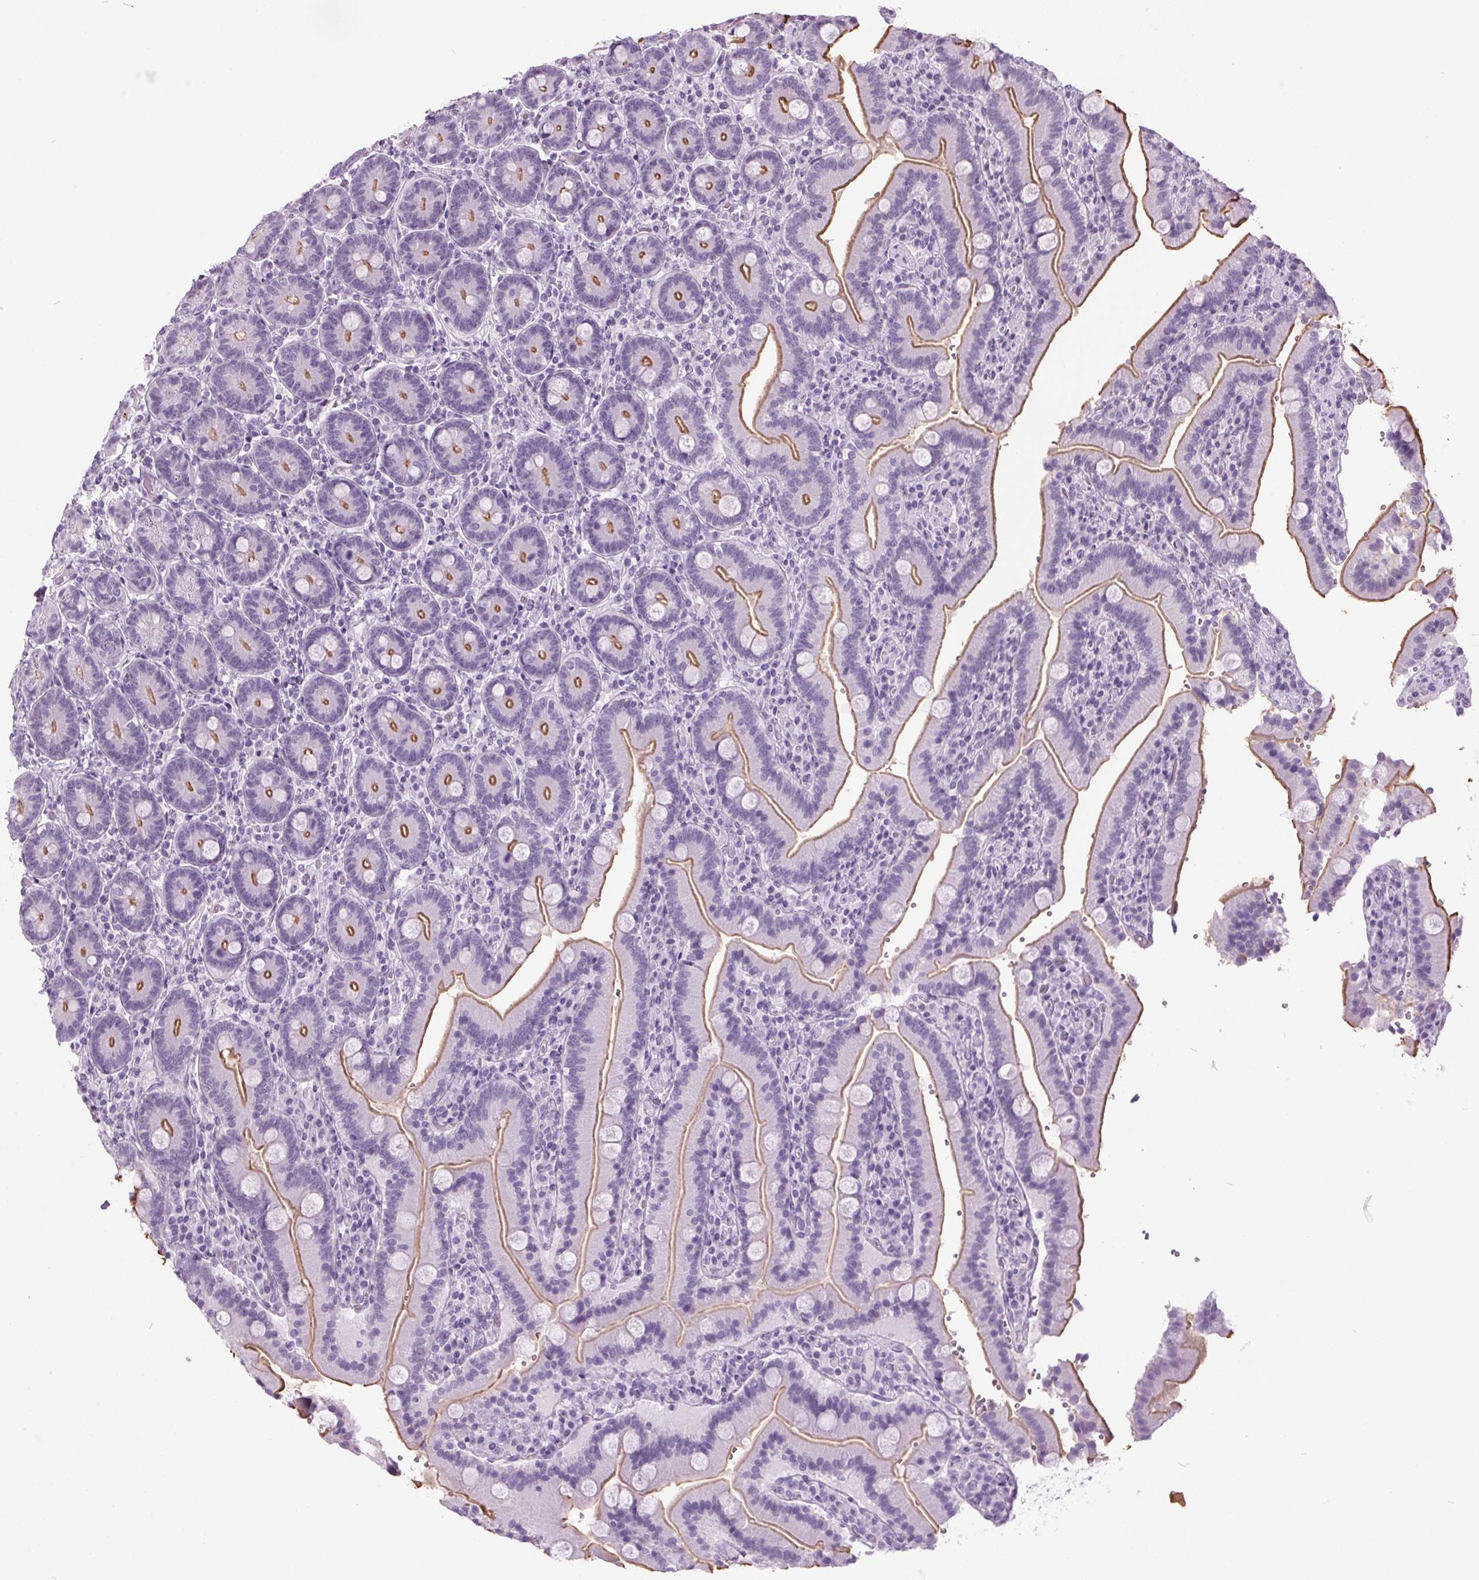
{"staining": {"intensity": "moderate", "quantity": "25%-75%", "location": "cytoplasmic/membranous"}, "tissue": "duodenum", "cell_type": "Glandular cells", "image_type": "normal", "snomed": [{"axis": "morphology", "description": "Normal tissue, NOS"}, {"axis": "topography", "description": "Duodenum"}], "caption": "DAB (3,3'-diaminobenzidine) immunohistochemical staining of unremarkable duodenum displays moderate cytoplasmic/membranous protein staining in approximately 25%-75% of glandular cells.", "gene": "ODAD2", "patient": {"sex": "female", "age": 62}}